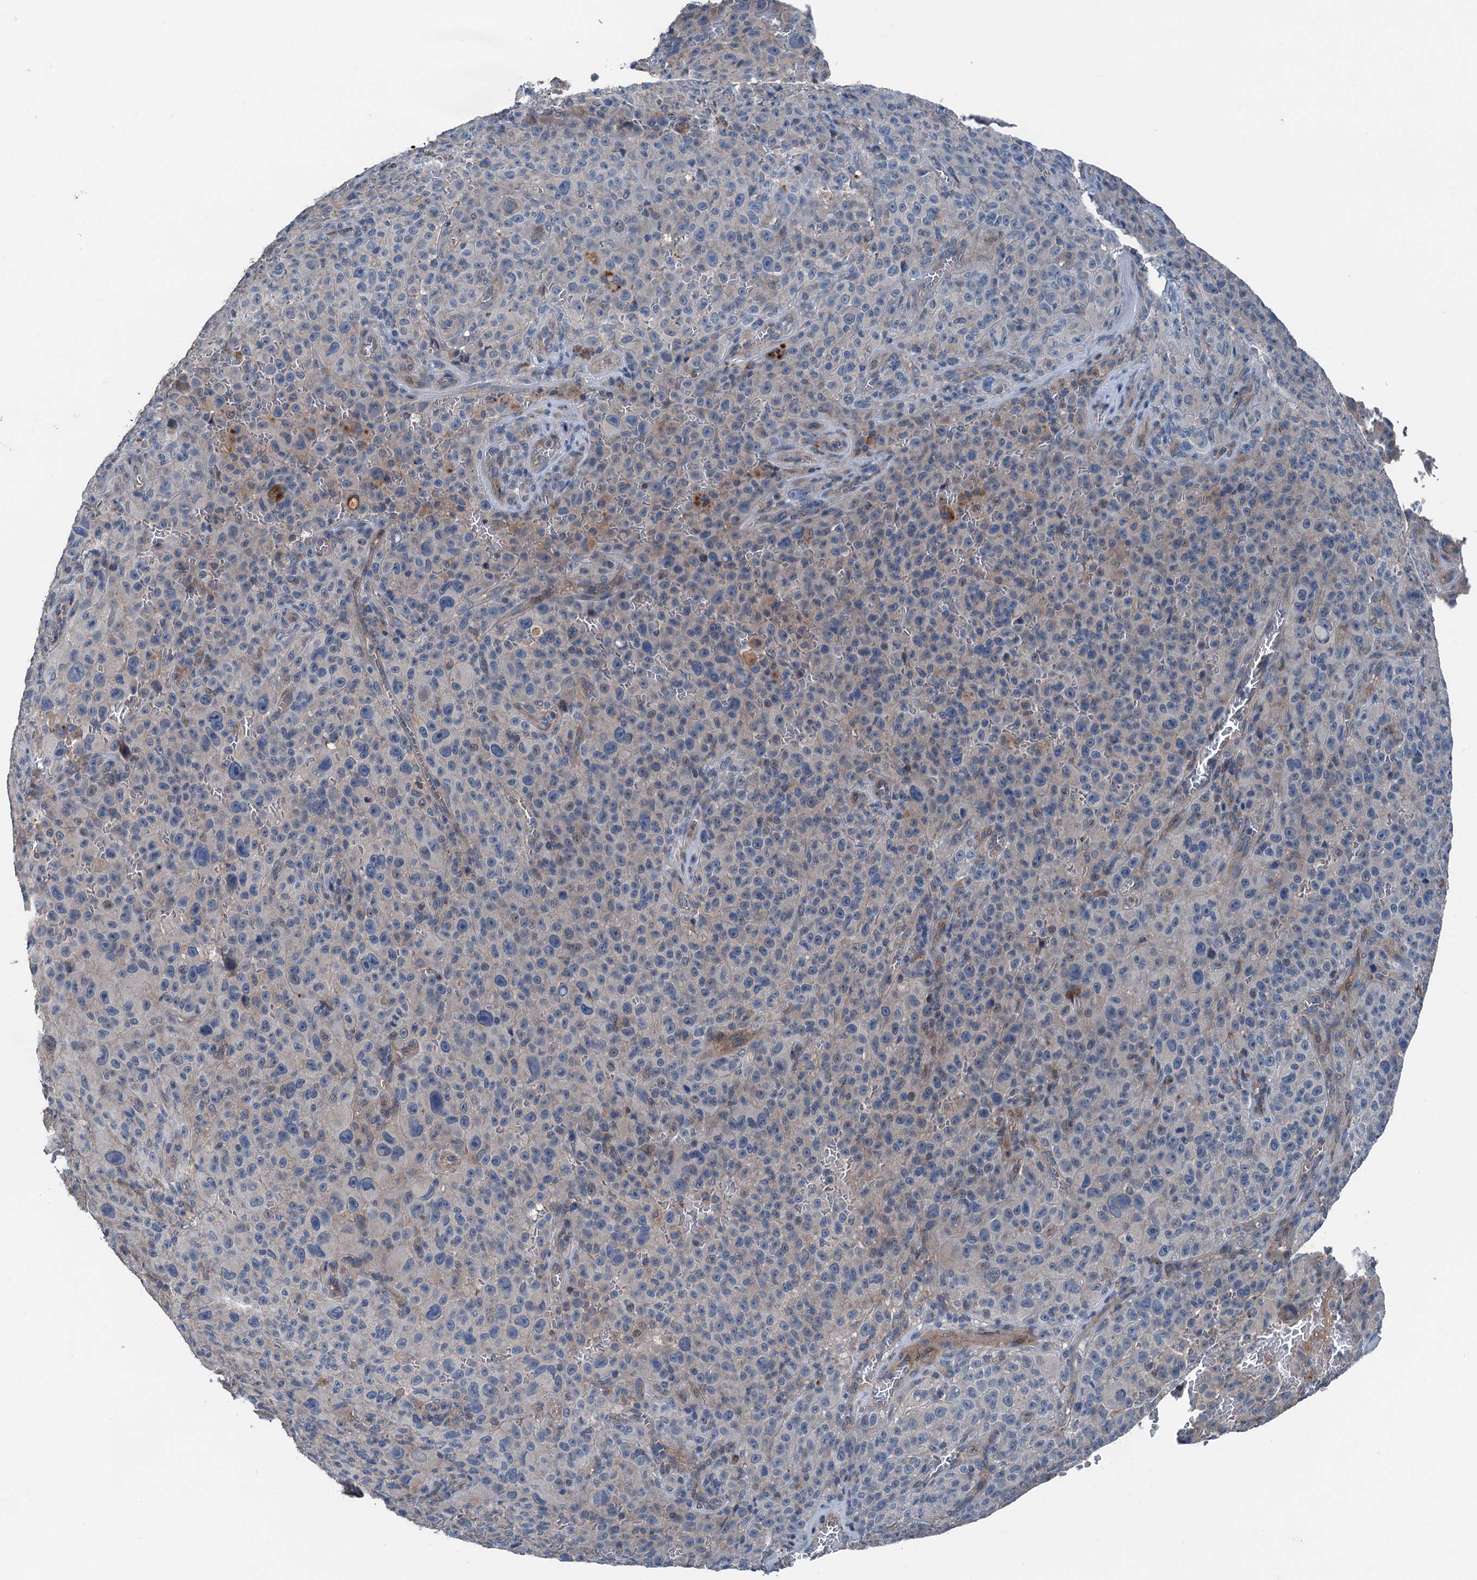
{"staining": {"intensity": "negative", "quantity": "none", "location": "none"}, "tissue": "melanoma", "cell_type": "Tumor cells", "image_type": "cancer", "snomed": [{"axis": "morphology", "description": "Malignant melanoma, NOS"}, {"axis": "topography", "description": "Skin"}], "caption": "The IHC image has no significant staining in tumor cells of malignant melanoma tissue.", "gene": "SLC2A10", "patient": {"sex": "female", "age": 82}}